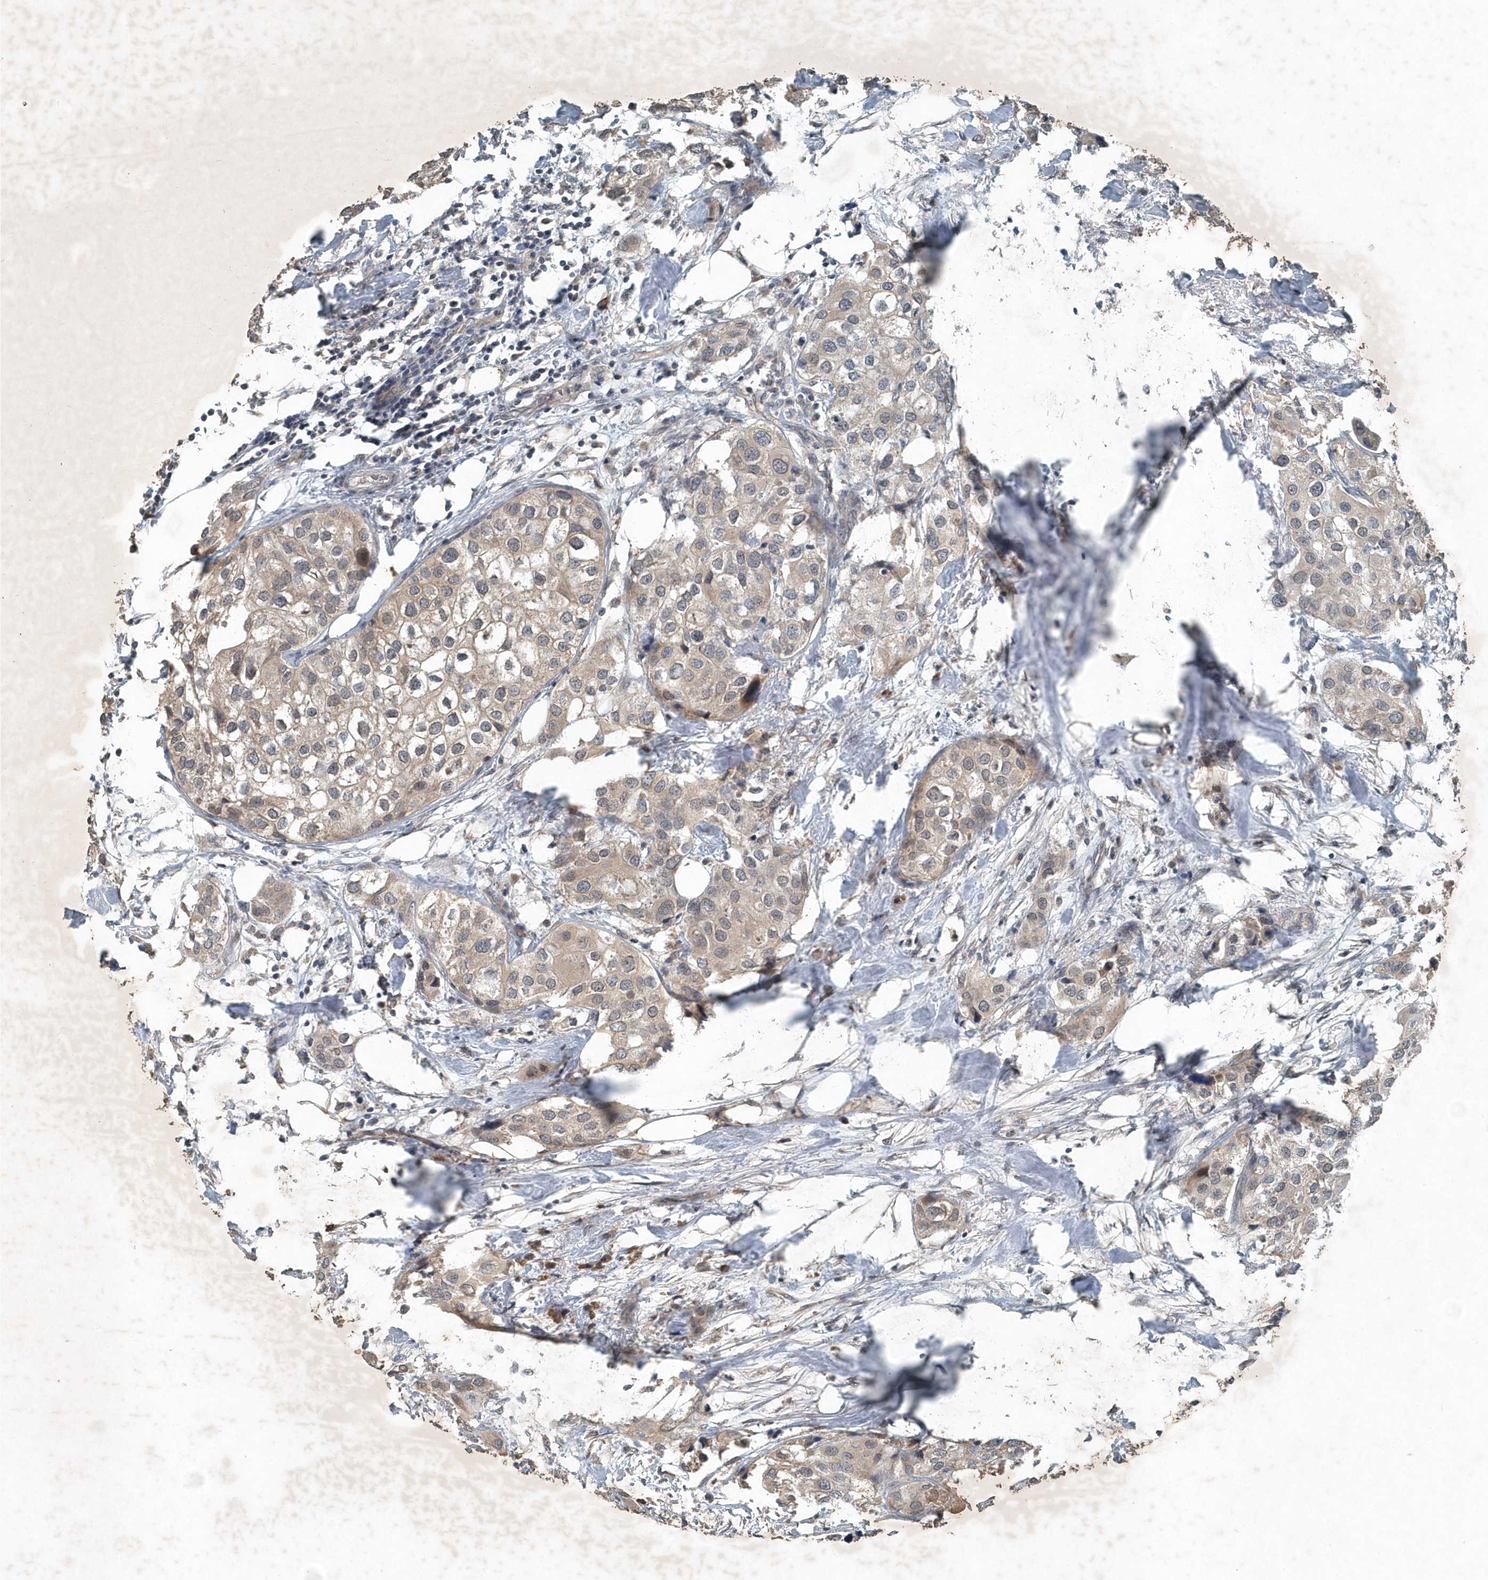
{"staining": {"intensity": "weak", "quantity": ">75%", "location": "cytoplasmic/membranous"}, "tissue": "urothelial cancer", "cell_type": "Tumor cells", "image_type": "cancer", "snomed": [{"axis": "morphology", "description": "Urothelial carcinoma, High grade"}, {"axis": "topography", "description": "Urinary bladder"}], "caption": "DAB (3,3'-diaminobenzidine) immunohistochemical staining of urothelial carcinoma (high-grade) displays weak cytoplasmic/membranous protein expression in about >75% of tumor cells.", "gene": "SCFD2", "patient": {"sex": "male", "age": 64}}